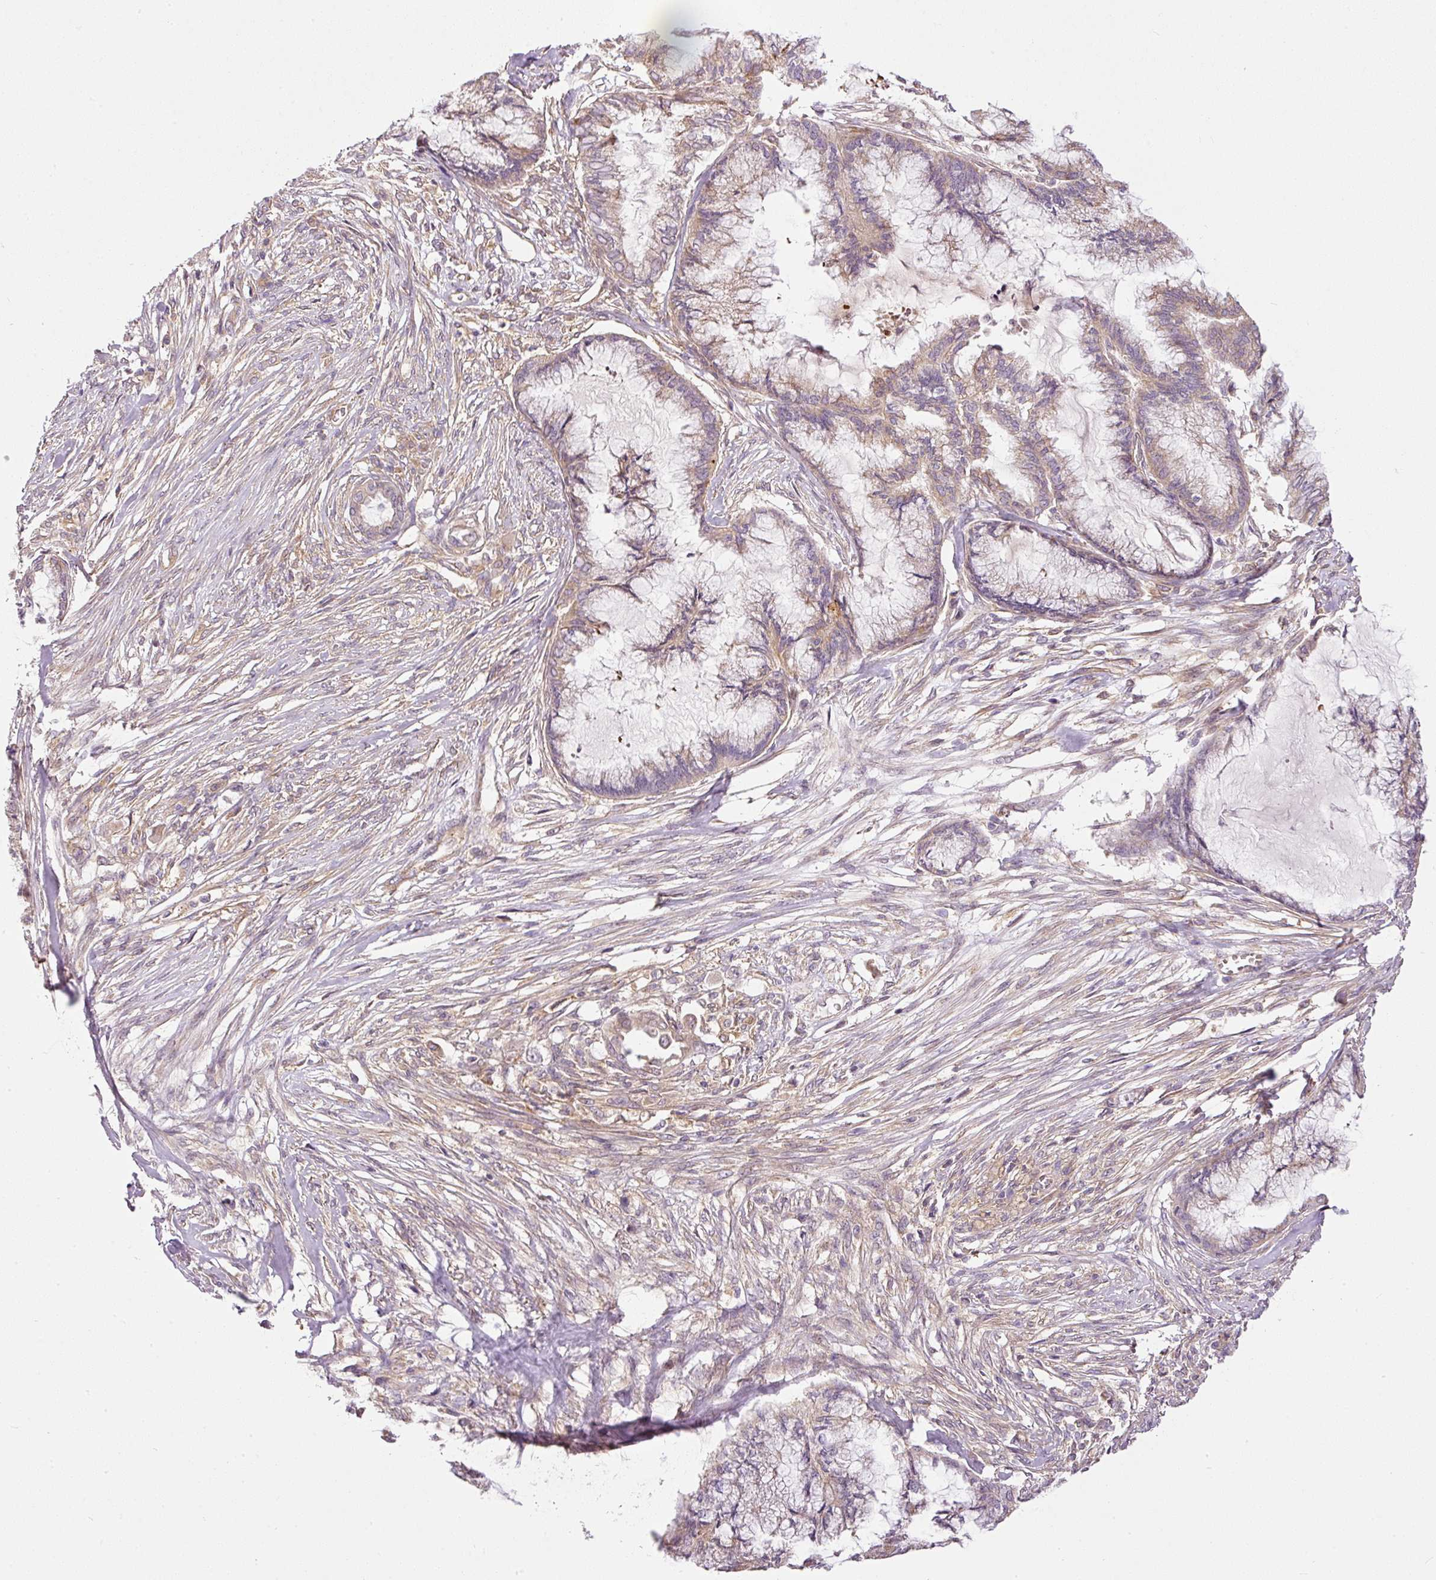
{"staining": {"intensity": "weak", "quantity": "25%-75%", "location": "cytoplasmic/membranous"}, "tissue": "endometrial cancer", "cell_type": "Tumor cells", "image_type": "cancer", "snomed": [{"axis": "morphology", "description": "Adenocarcinoma, NOS"}, {"axis": "topography", "description": "Endometrium"}], "caption": "A brown stain highlights weak cytoplasmic/membranous positivity of a protein in endometrial cancer tumor cells. (brown staining indicates protein expression, while blue staining denotes nuclei).", "gene": "TBC1D2B", "patient": {"sex": "female", "age": 86}}